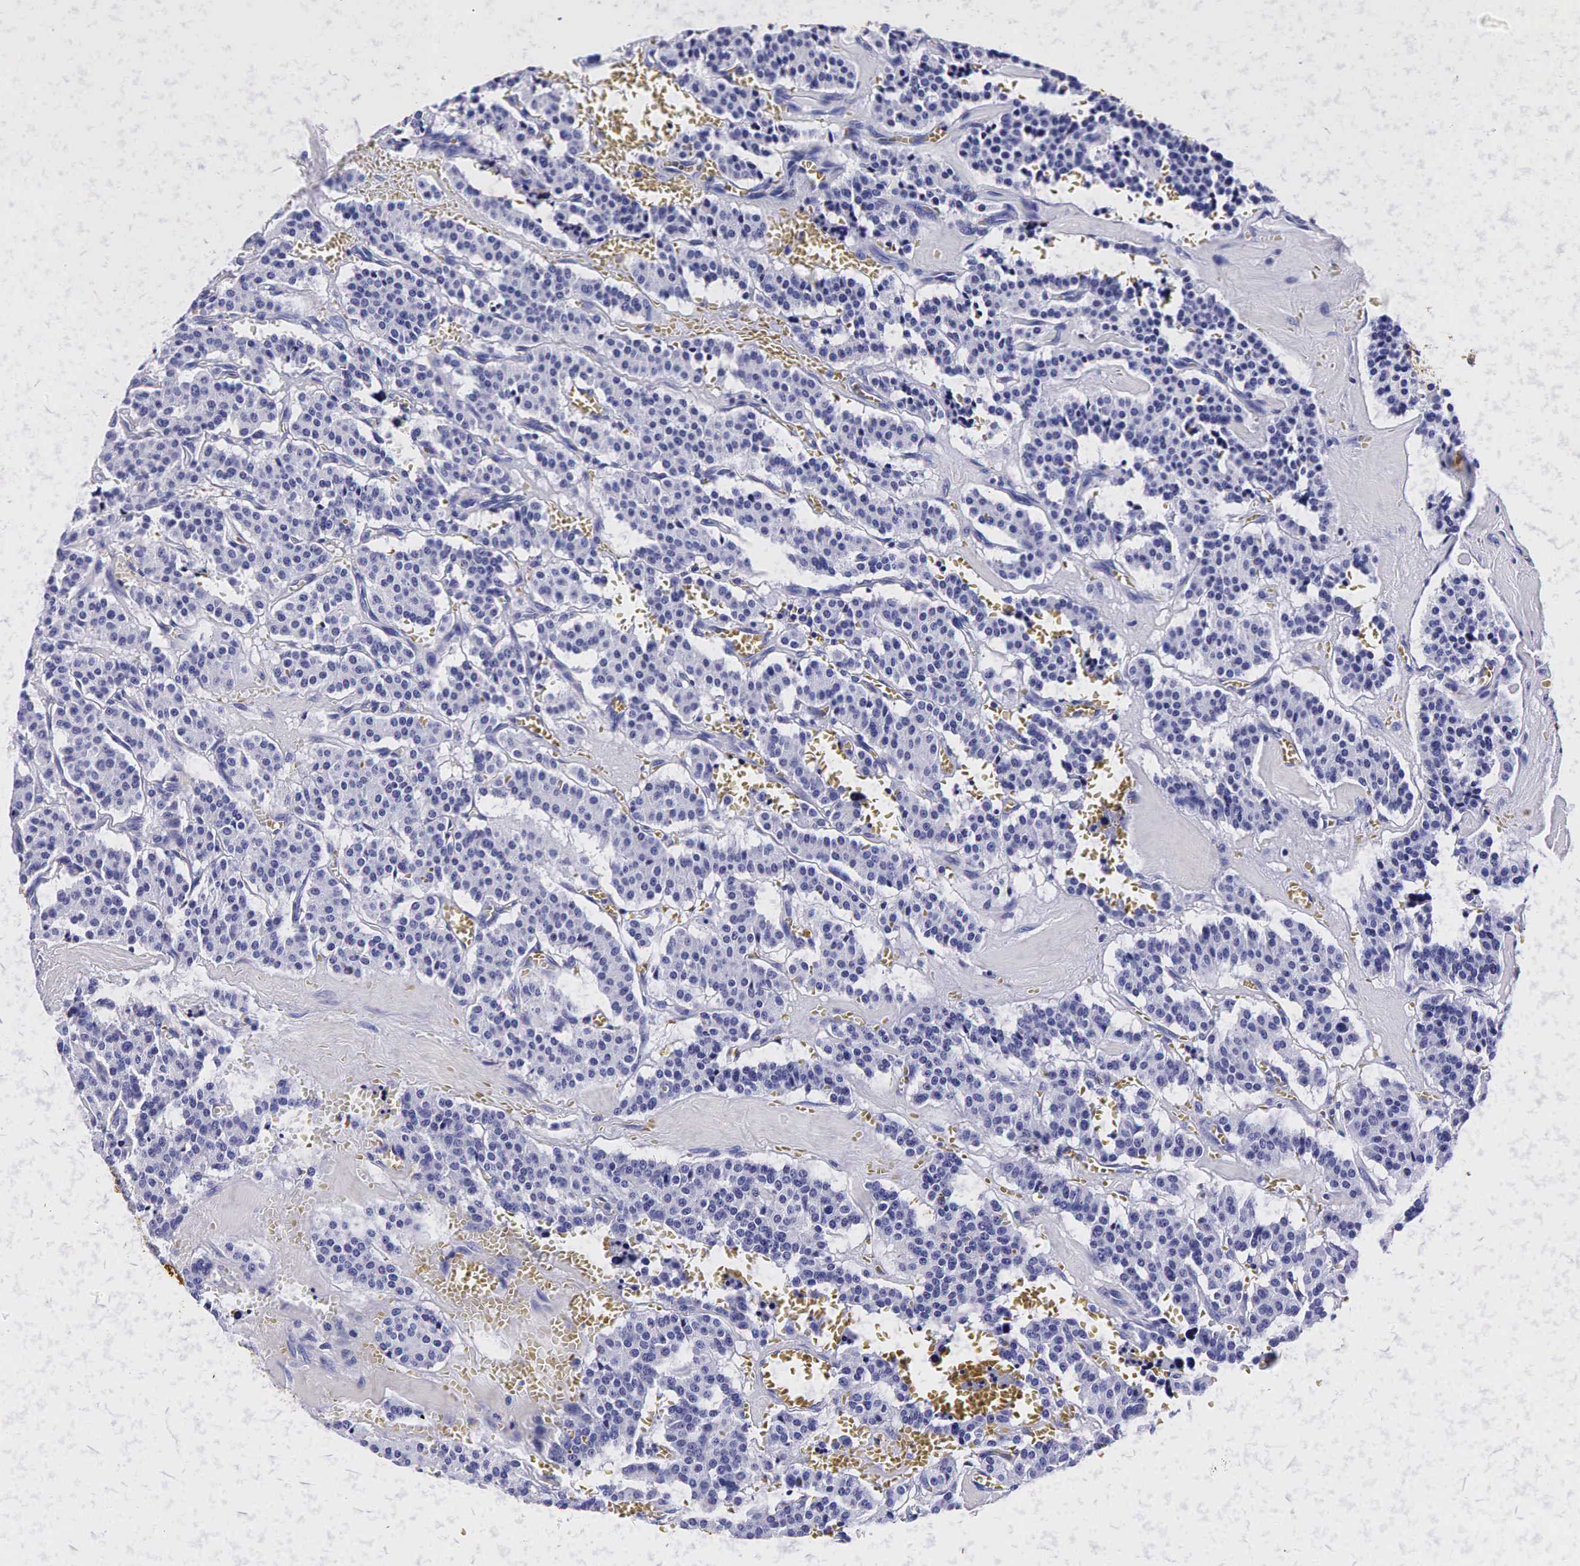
{"staining": {"intensity": "negative", "quantity": "none", "location": "none"}, "tissue": "carcinoid", "cell_type": "Tumor cells", "image_type": "cancer", "snomed": [{"axis": "morphology", "description": "Carcinoid, malignant, NOS"}, {"axis": "topography", "description": "Bronchus"}], "caption": "The photomicrograph exhibits no significant expression in tumor cells of carcinoid (malignant).", "gene": "TG", "patient": {"sex": "male", "age": 55}}